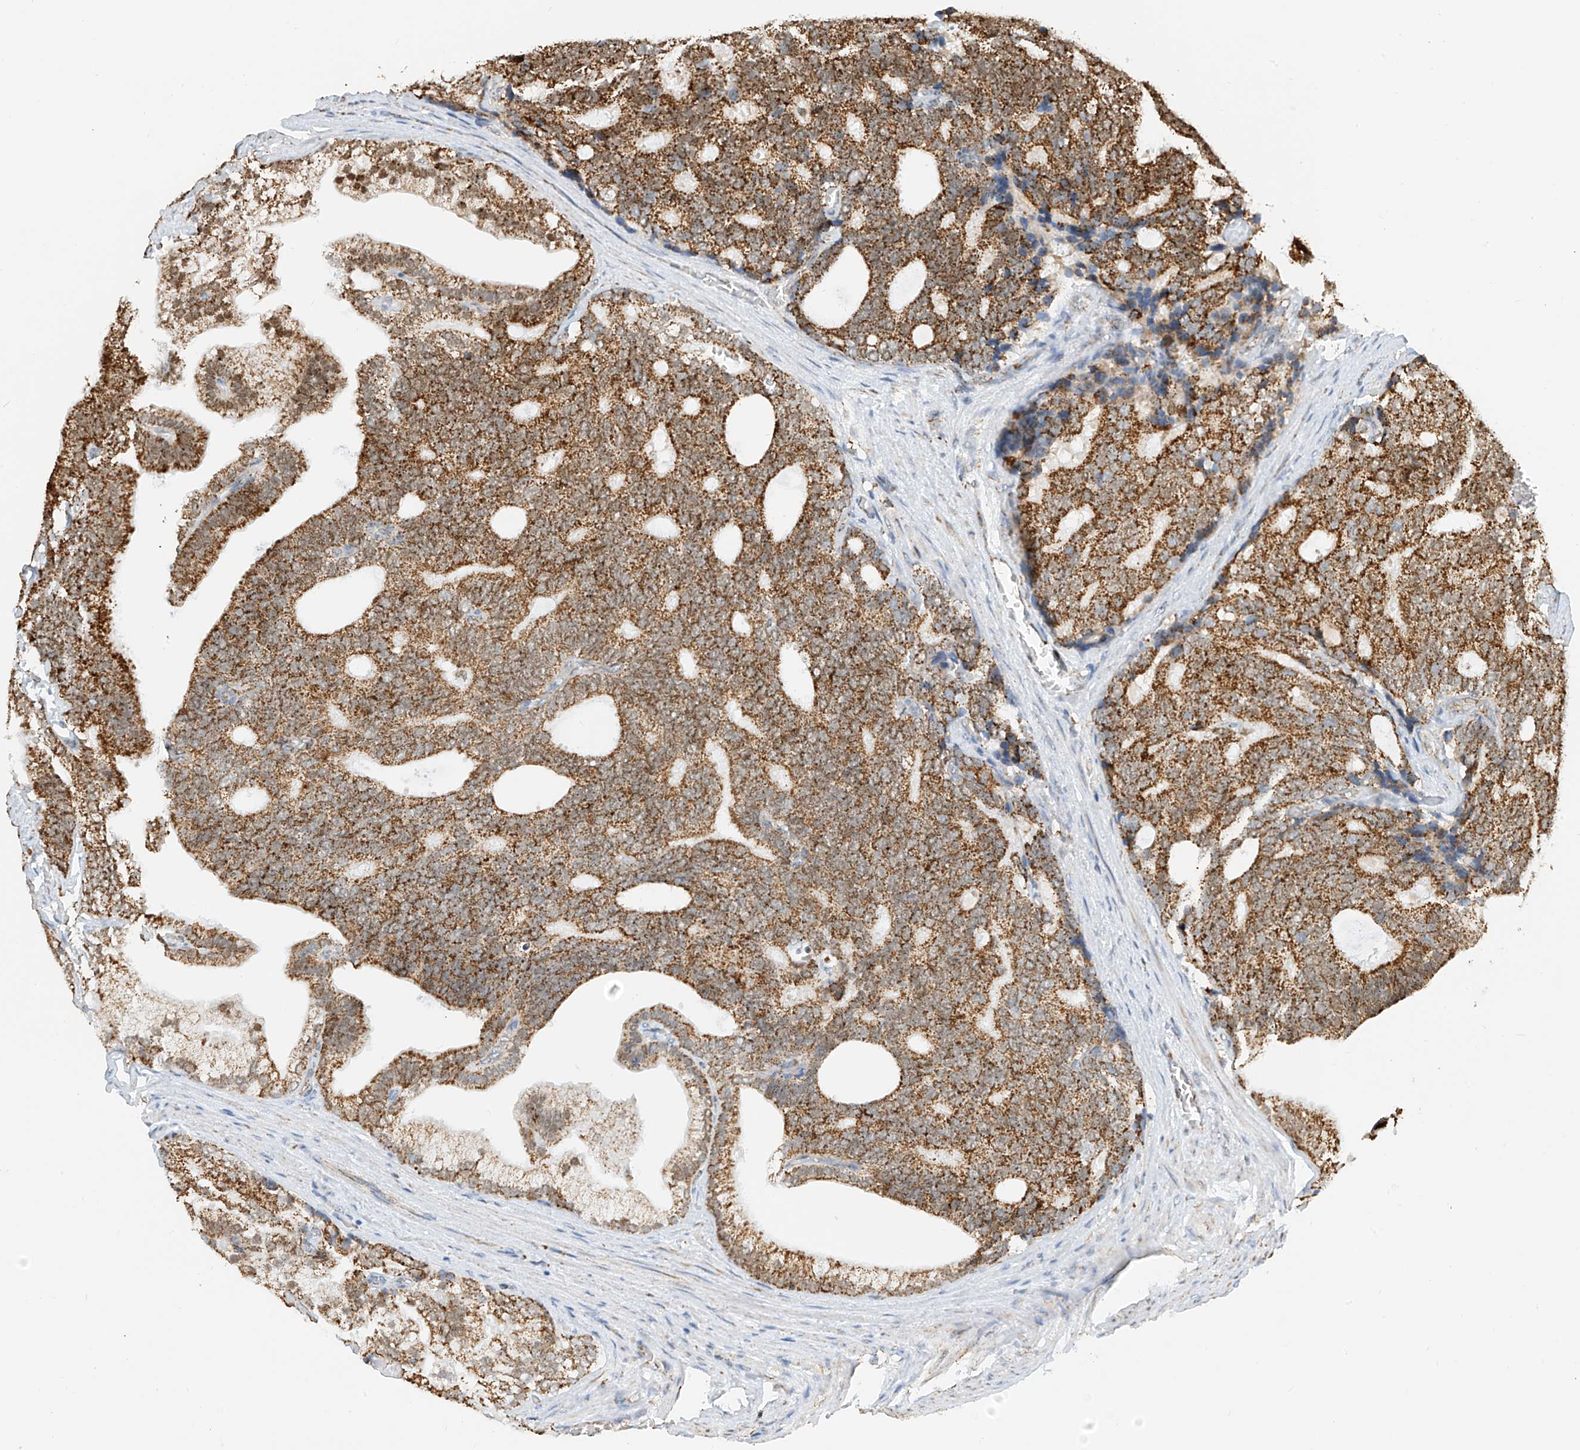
{"staining": {"intensity": "moderate", "quantity": ">75%", "location": "cytoplasmic/membranous"}, "tissue": "prostate cancer", "cell_type": "Tumor cells", "image_type": "cancer", "snomed": [{"axis": "morphology", "description": "Adenocarcinoma, Low grade"}, {"axis": "topography", "description": "Prostate"}], "caption": "Protein expression analysis of human low-grade adenocarcinoma (prostate) reveals moderate cytoplasmic/membranous expression in about >75% of tumor cells.", "gene": "PPA2", "patient": {"sex": "male", "age": 71}}